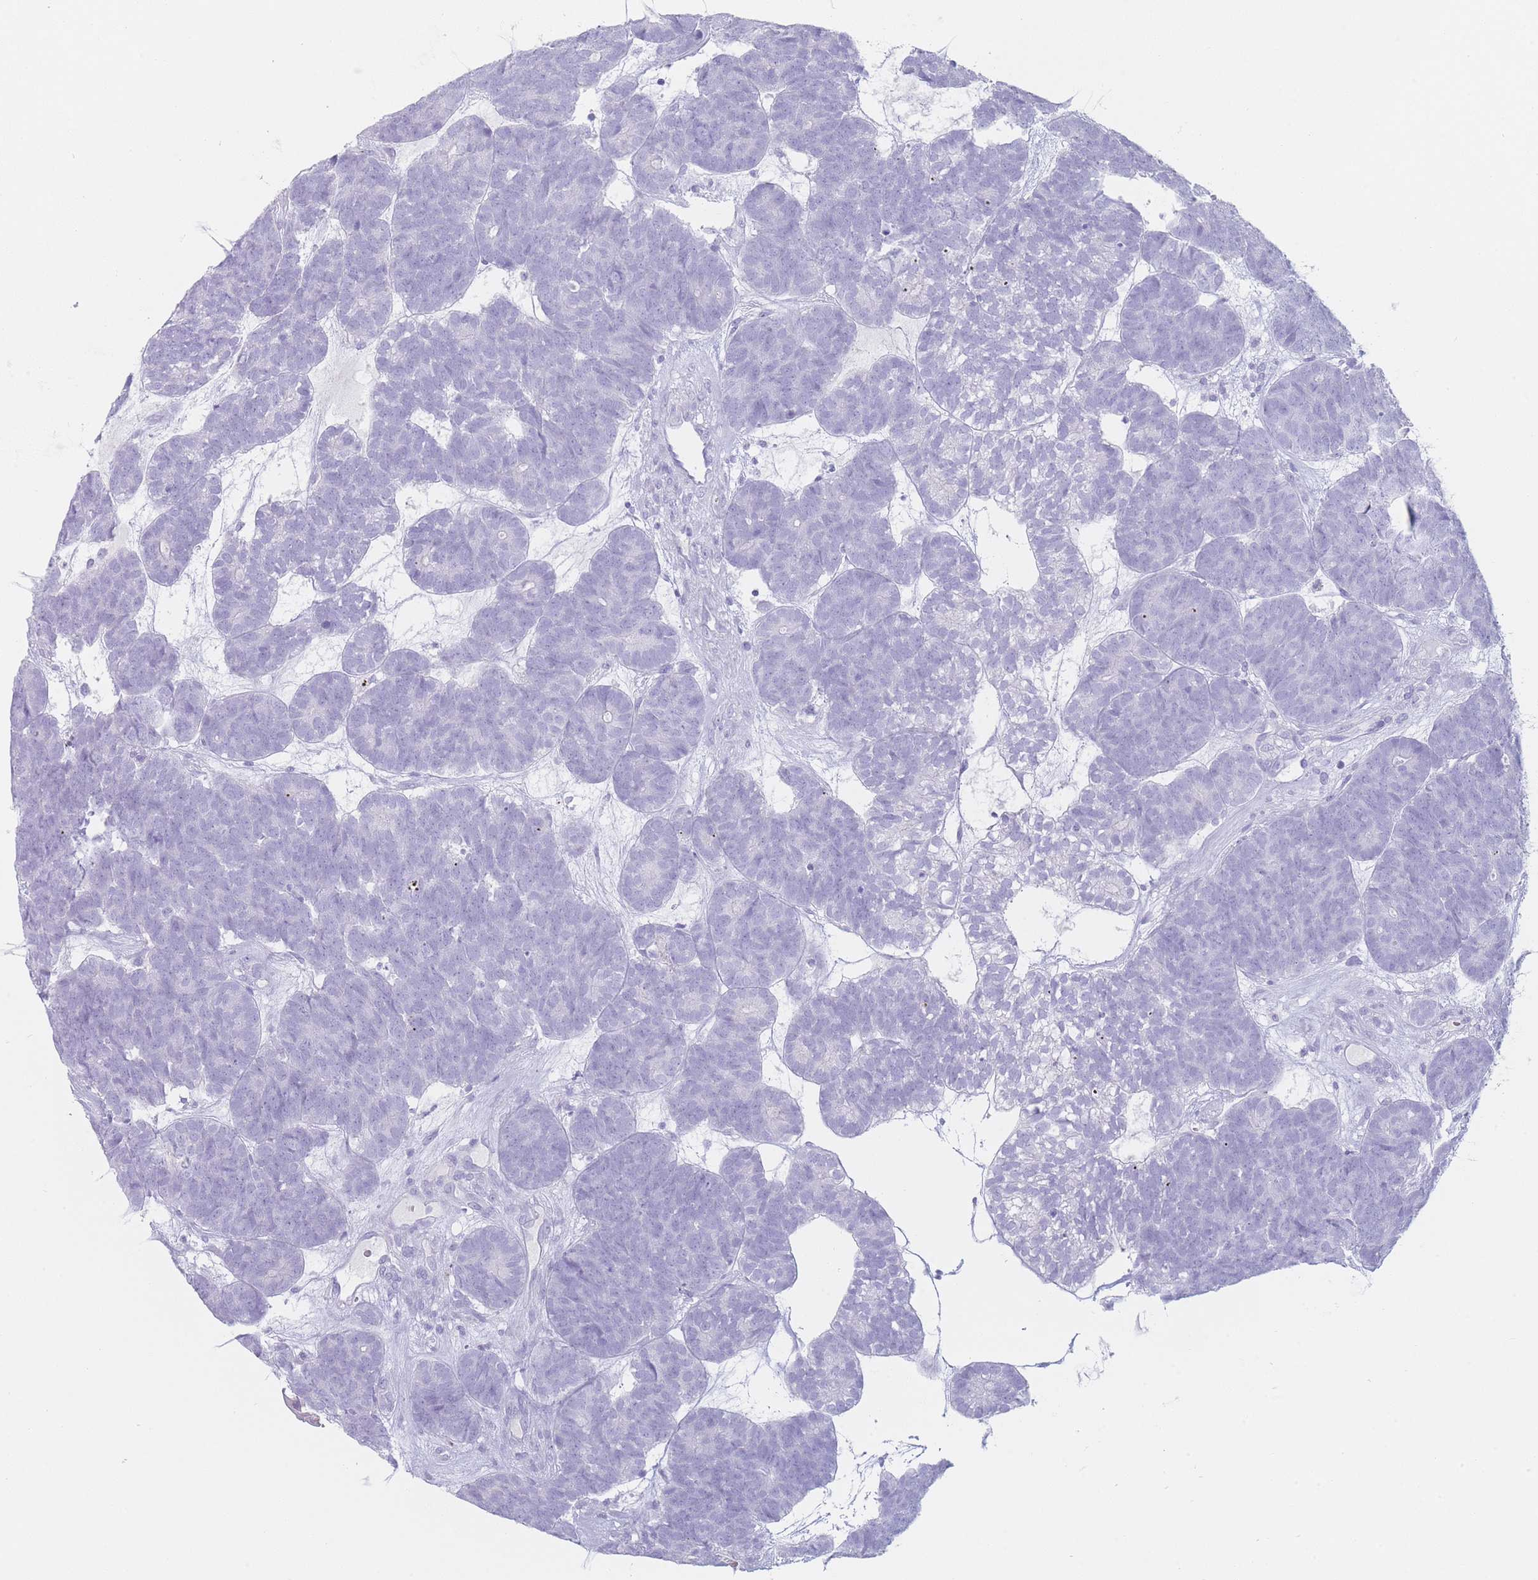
{"staining": {"intensity": "negative", "quantity": "none", "location": "none"}, "tissue": "head and neck cancer", "cell_type": "Tumor cells", "image_type": "cancer", "snomed": [{"axis": "morphology", "description": "Adenocarcinoma, NOS"}, {"axis": "topography", "description": "Head-Neck"}], "caption": "IHC photomicrograph of human adenocarcinoma (head and neck) stained for a protein (brown), which exhibits no positivity in tumor cells.", "gene": "GPR12", "patient": {"sex": "female", "age": 81}}